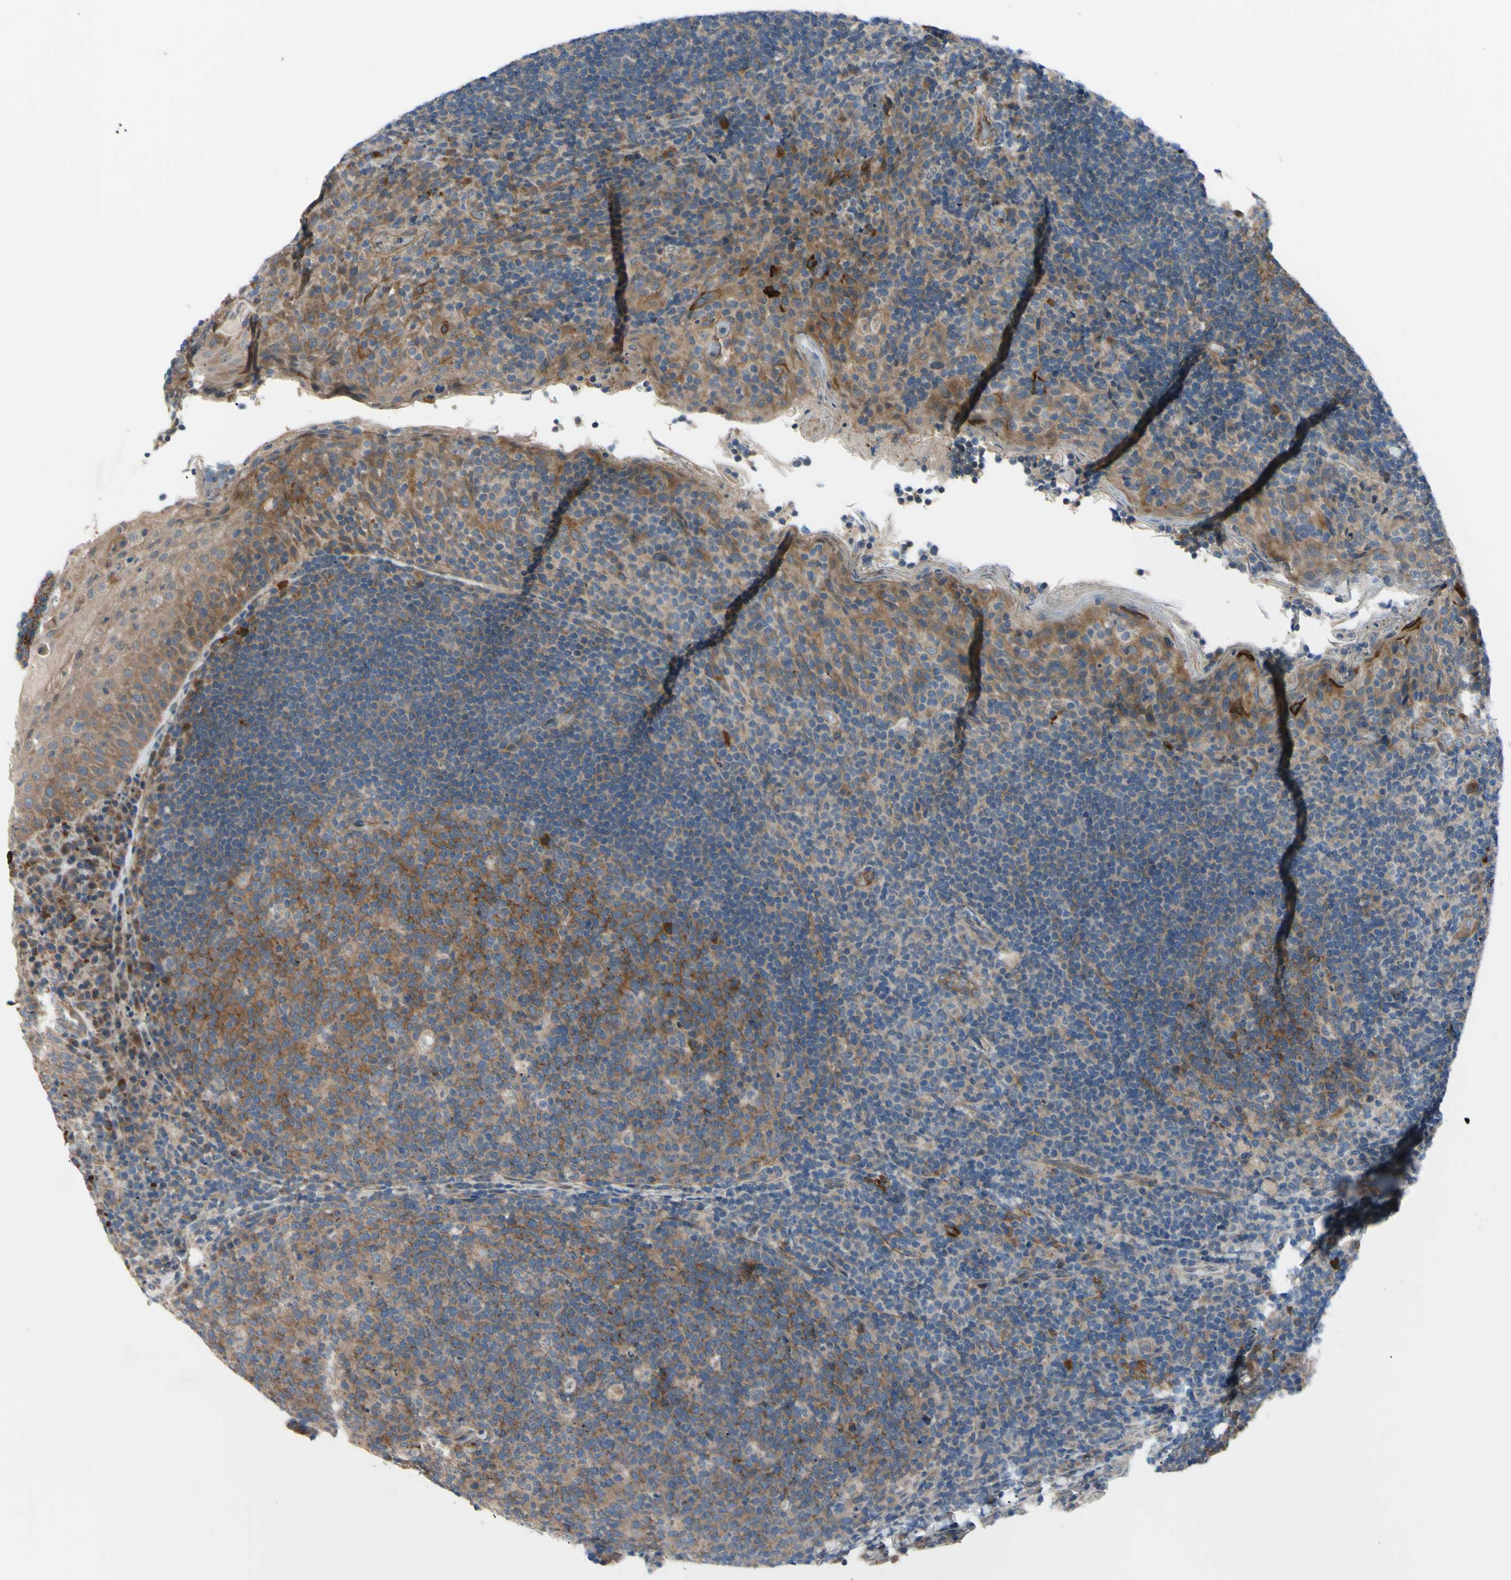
{"staining": {"intensity": "moderate", "quantity": ">75%", "location": "cytoplasmic/membranous"}, "tissue": "tonsil", "cell_type": "Germinal center cells", "image_type": "normal", "snomed": [{"axis": "morphology", "description": "Normal tissue, NOS"}, {"axis": "topography", "description": "Tonsil"}], "caption": "Human tonsil stained for a protein (brown) reveals moderate cytoplasmic/membranous positive positivity in approximately >75% of germinal center cells.", "gene": "SVIL", "patient": {"sex": "male", "age": 17}}